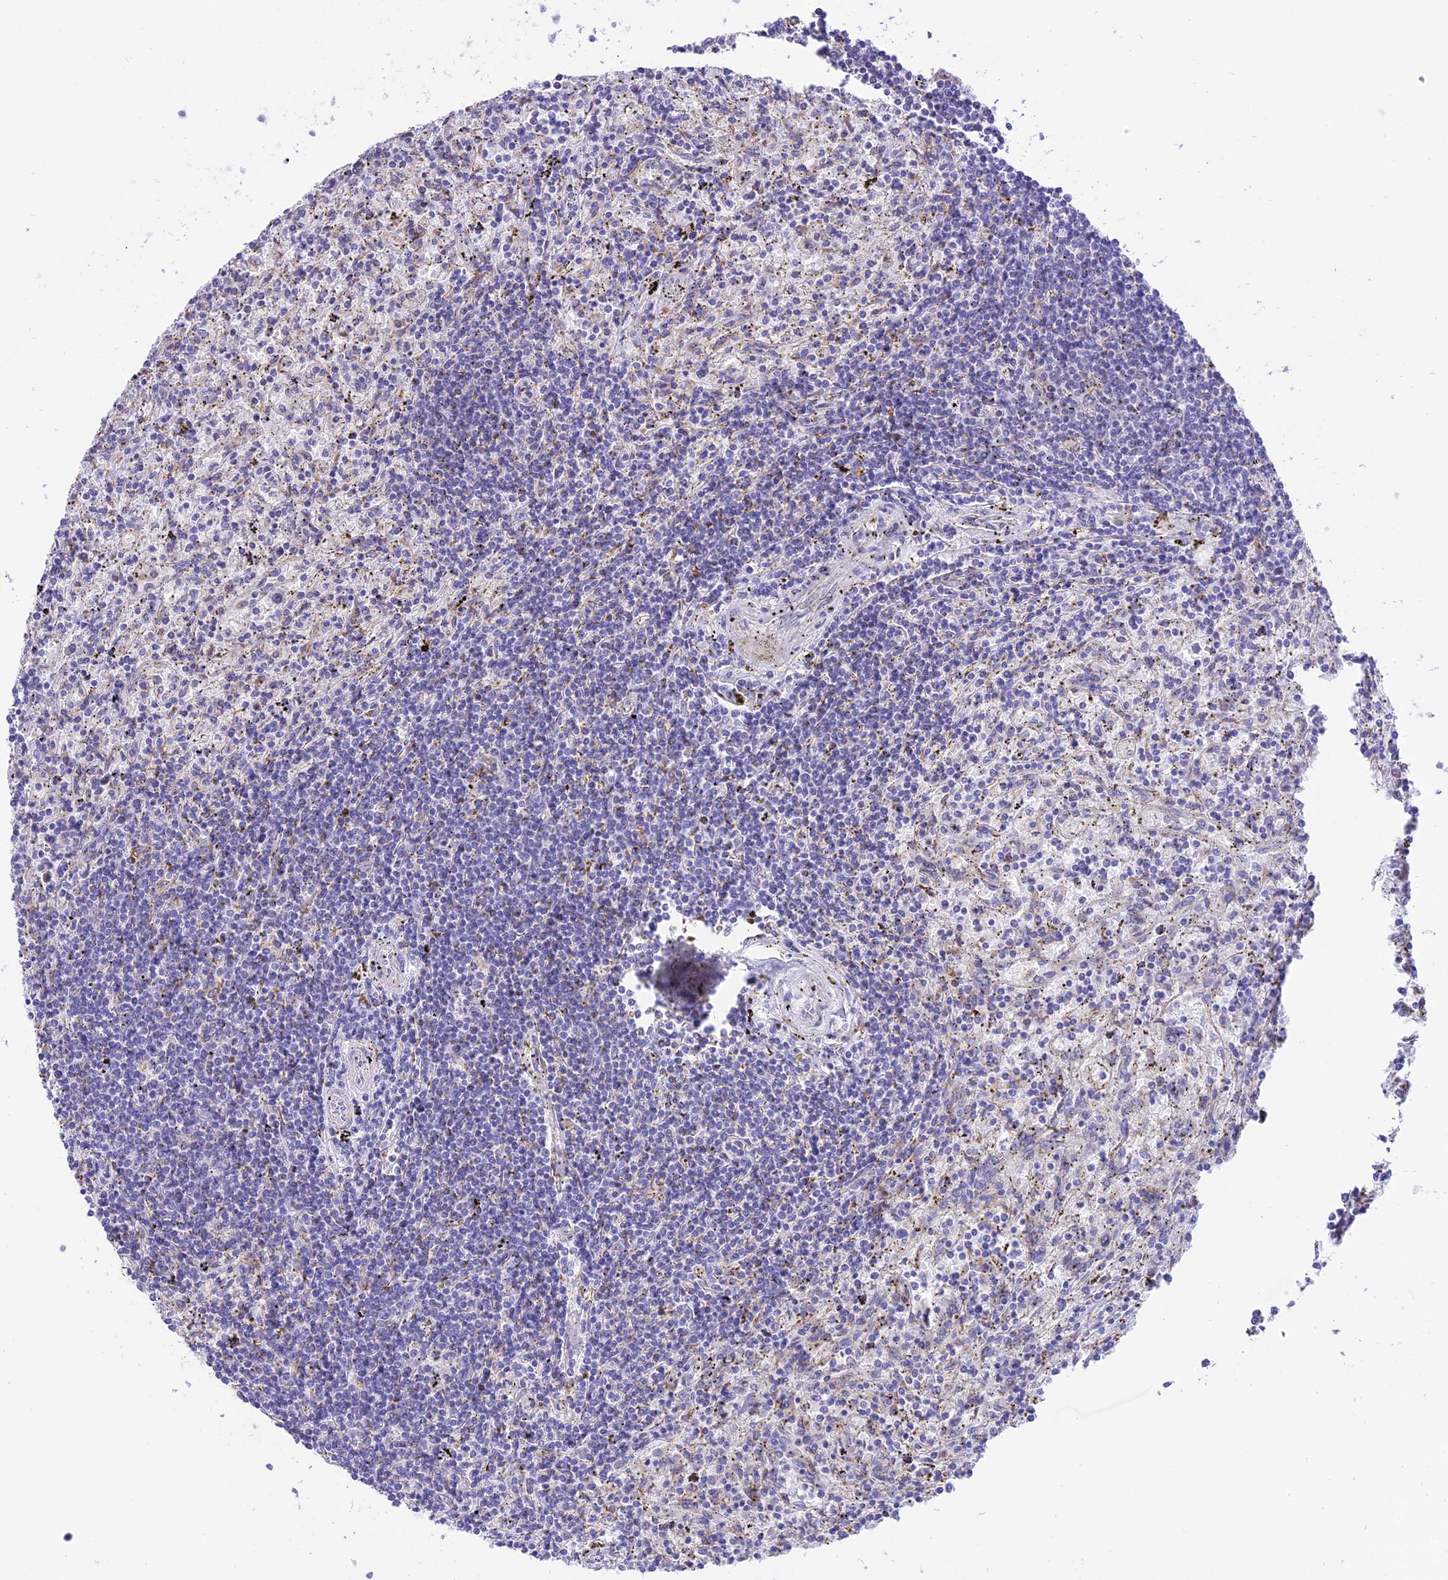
{"staining": {"intensity": "negative", "quantity": "none", "location": "none"}, "tissue": "lymphoma", "cell_type": "Tumor cells", "image_type": "cancer", "snomed": [{"axis": "morphology", "description": "Malignant lymphoma, non-Hodgkin's type, Low grade"}, {"axis": "topography", "description": "Spleen"}], "caption": "This is an immunohistochemistry (IHC) photomicrograph of lymphoma. There is no staining in tumor cells.", "gene": "ARMCX6", "patient": {"sex": "male", "age": 76}}